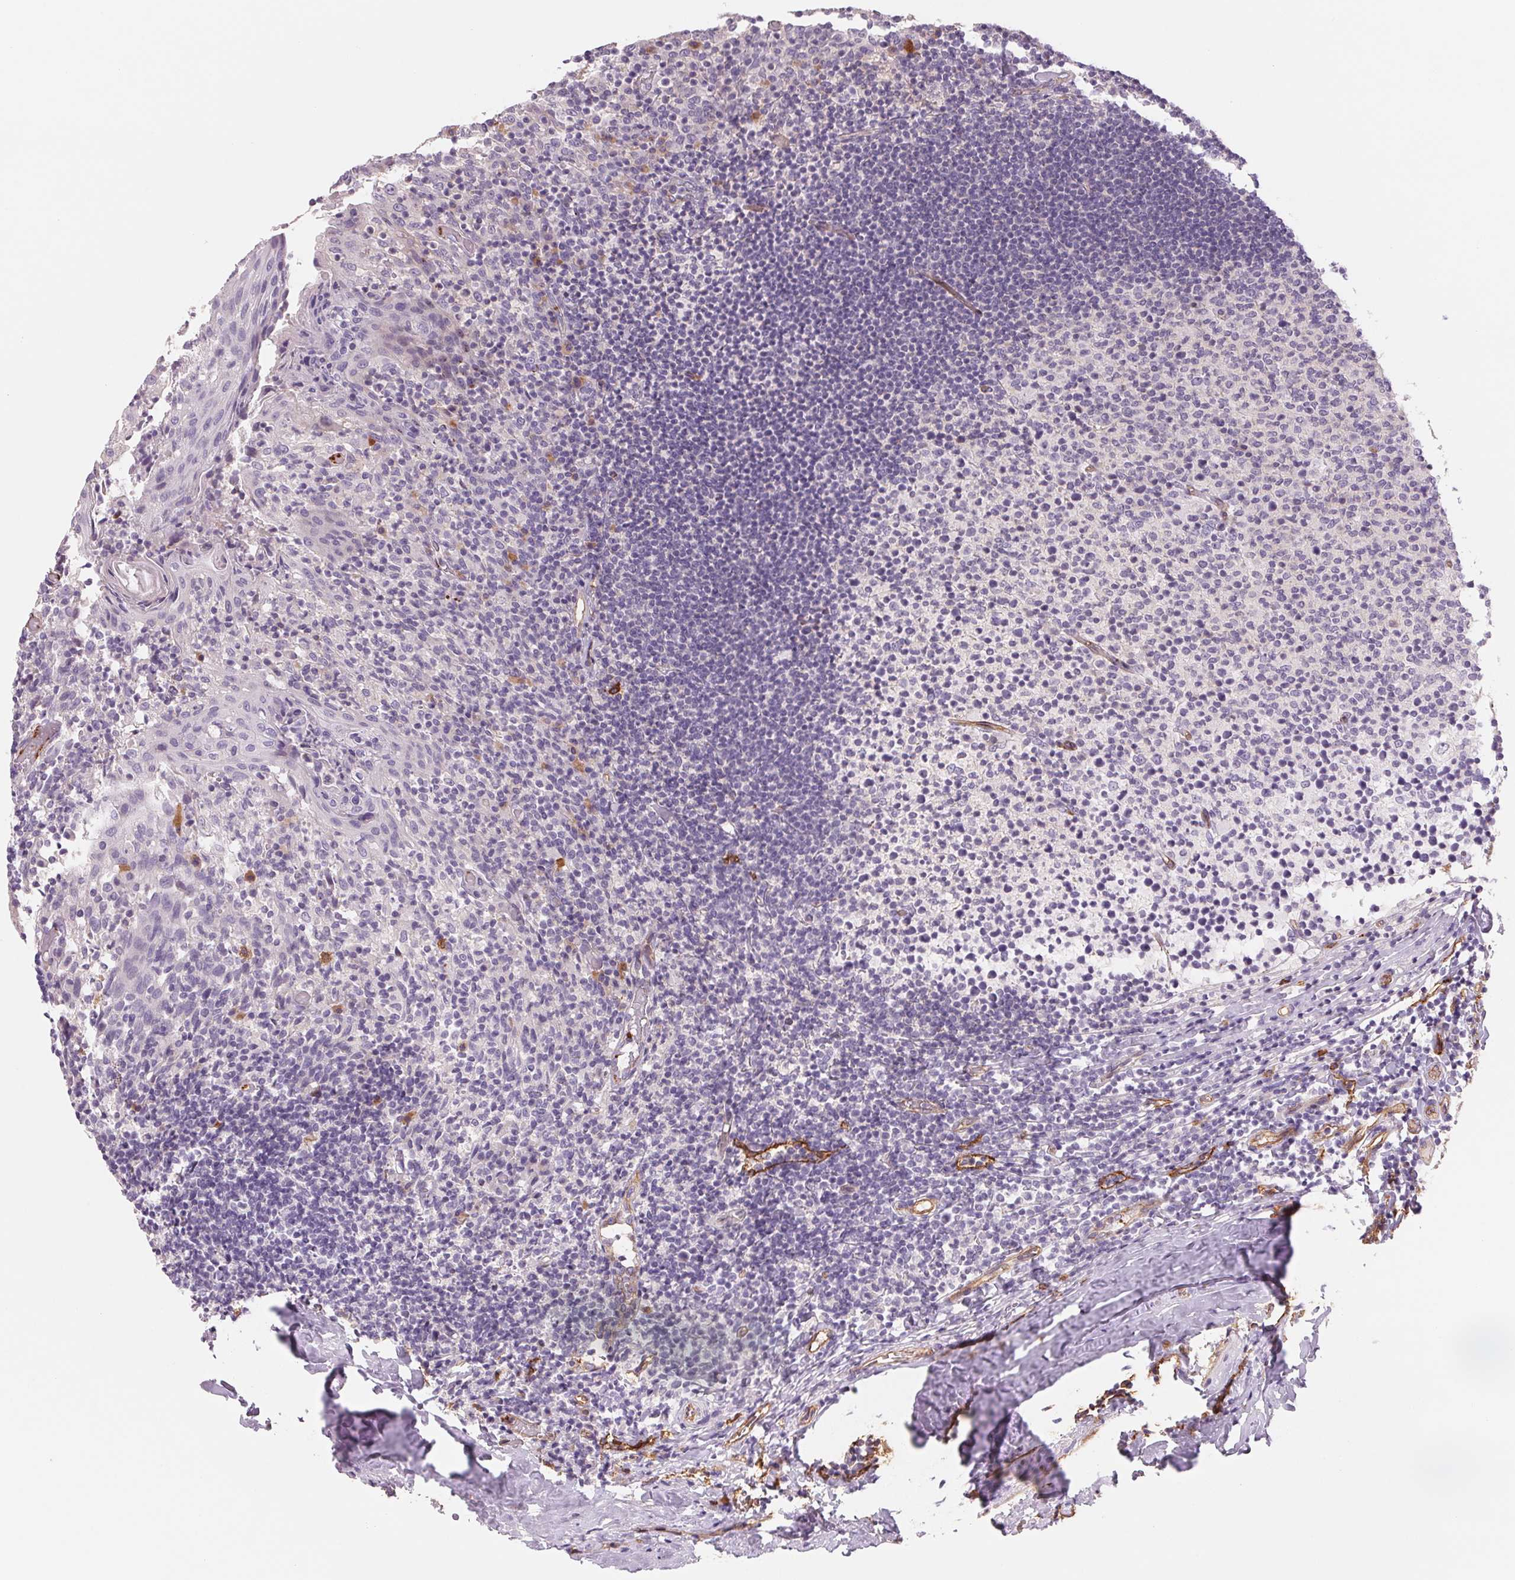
{"staining": {"intensity": "negative", "quantity": "none", "location": "none"}, "tissue": "tonsil", "cell_type": "Germinal center cells", "image_type": "normal", "snomed": [{"axis": "morphology", "description": "Normal tissue, NOS"}, {"axis": "topography", "description": "Tonsil"}], "caption": "There is no significant staining in germinal center cells of tonsil. The staining was performed using DAB to visualize the protein expression in brown, while the nuclei were stained in blue with hematoxylin (Magnification: 20x).", "gene": "ANKRD13B", "patient": {"sex": "female", "age": 10}}